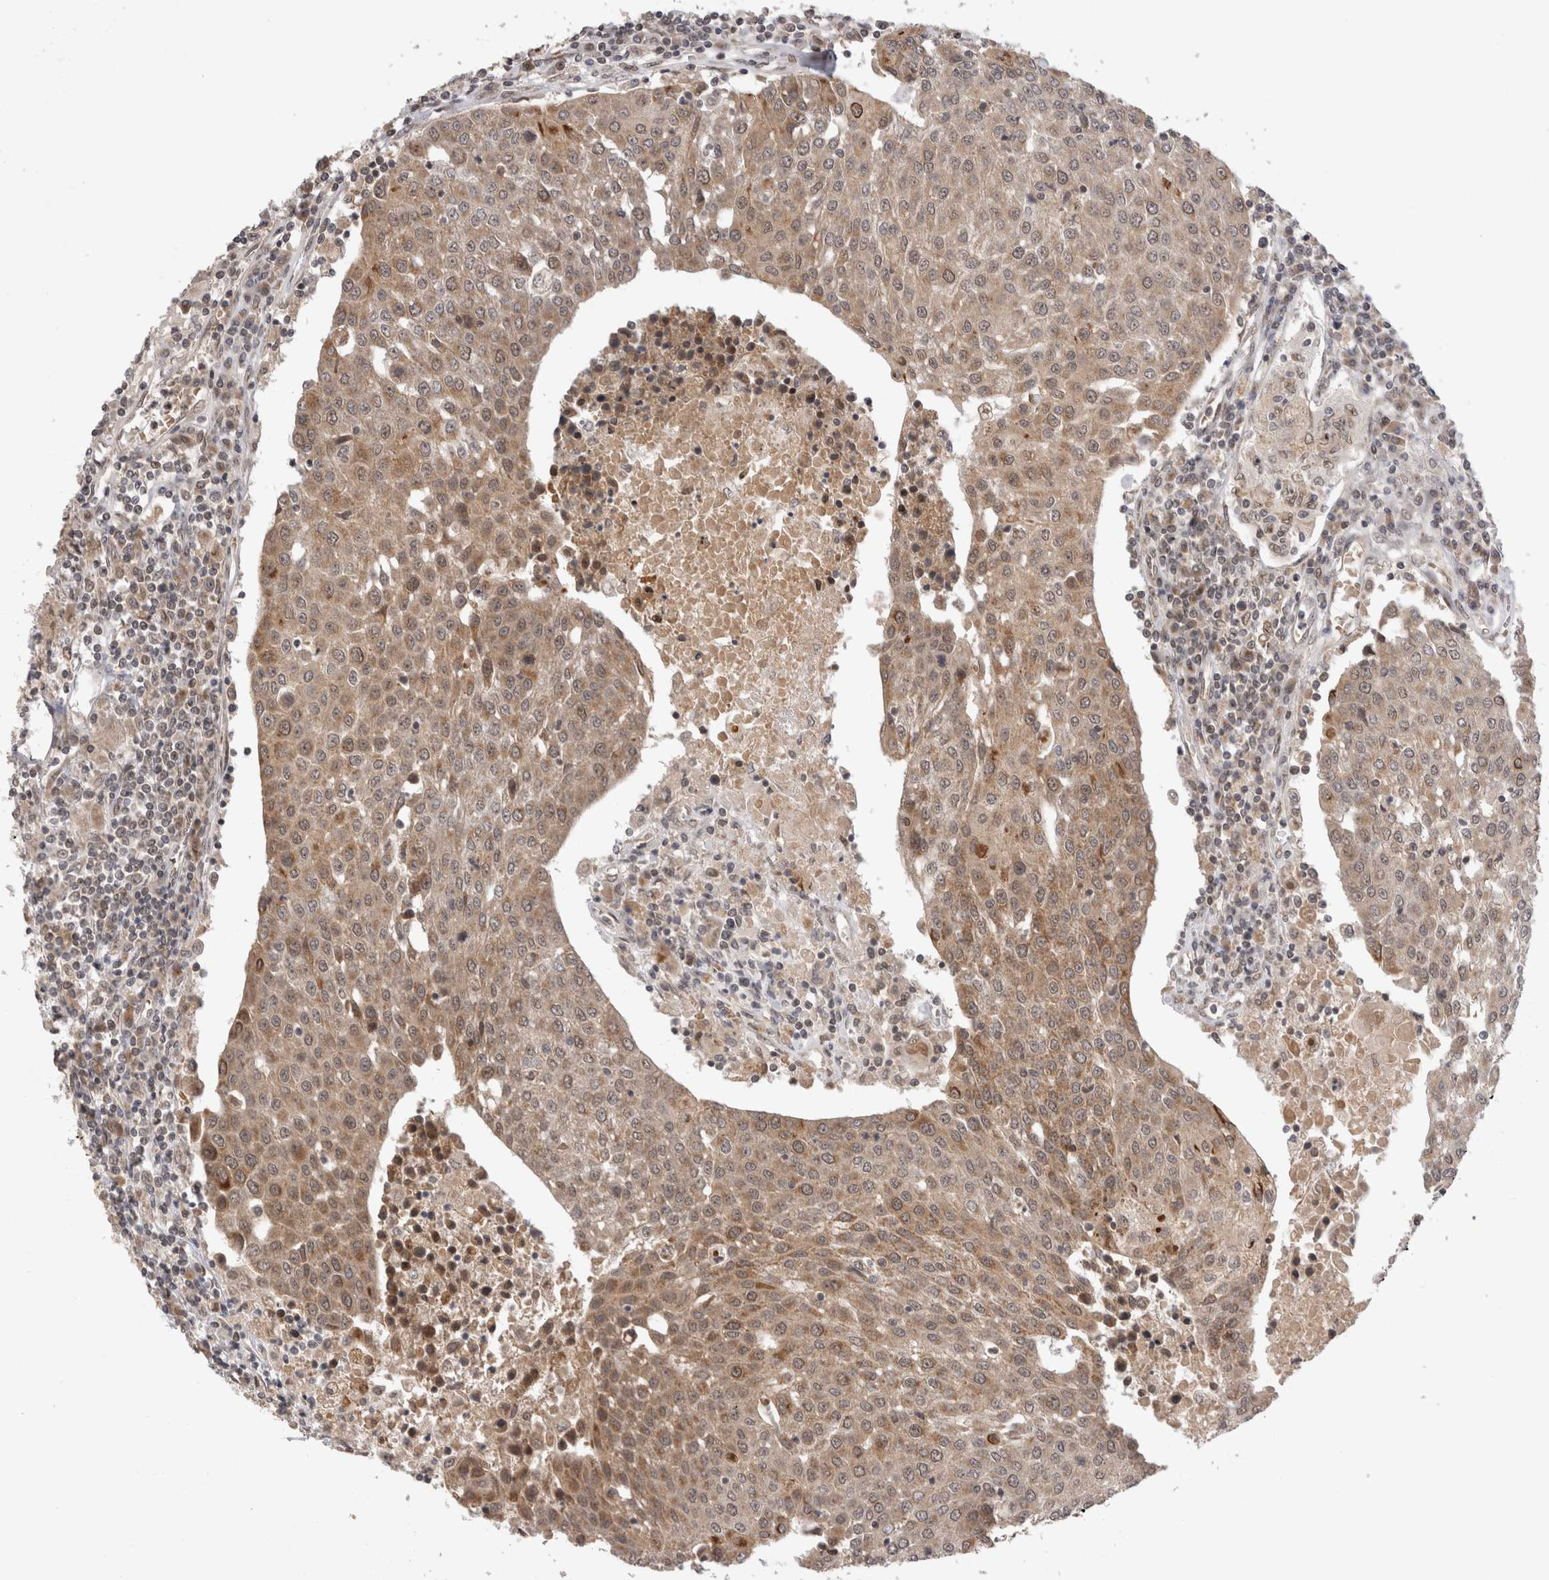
{"staining": {"intensity": "moderate", "quantity": ">75%", "location": "cytoplasmic/membranous,nuclear"}, "tissue": "urothelial cancer", "cell_type": "Tumor cells", "image_type": "cancer", "snomed": [{"axis": "morphology", "description": "Urothelial carcinoma, High grade"}, {"axis": "topography", "description": "Urinary bladder"}], "caption": "There is medium levels of moderate cytoplasmic/membranous and nuclear staining in tumor cells of urothelial cancer, as demonstrated by immunohistochemical staining (brown color).", "gene": "TMEM65", "patient": {"sex": "female", "age": 85}}